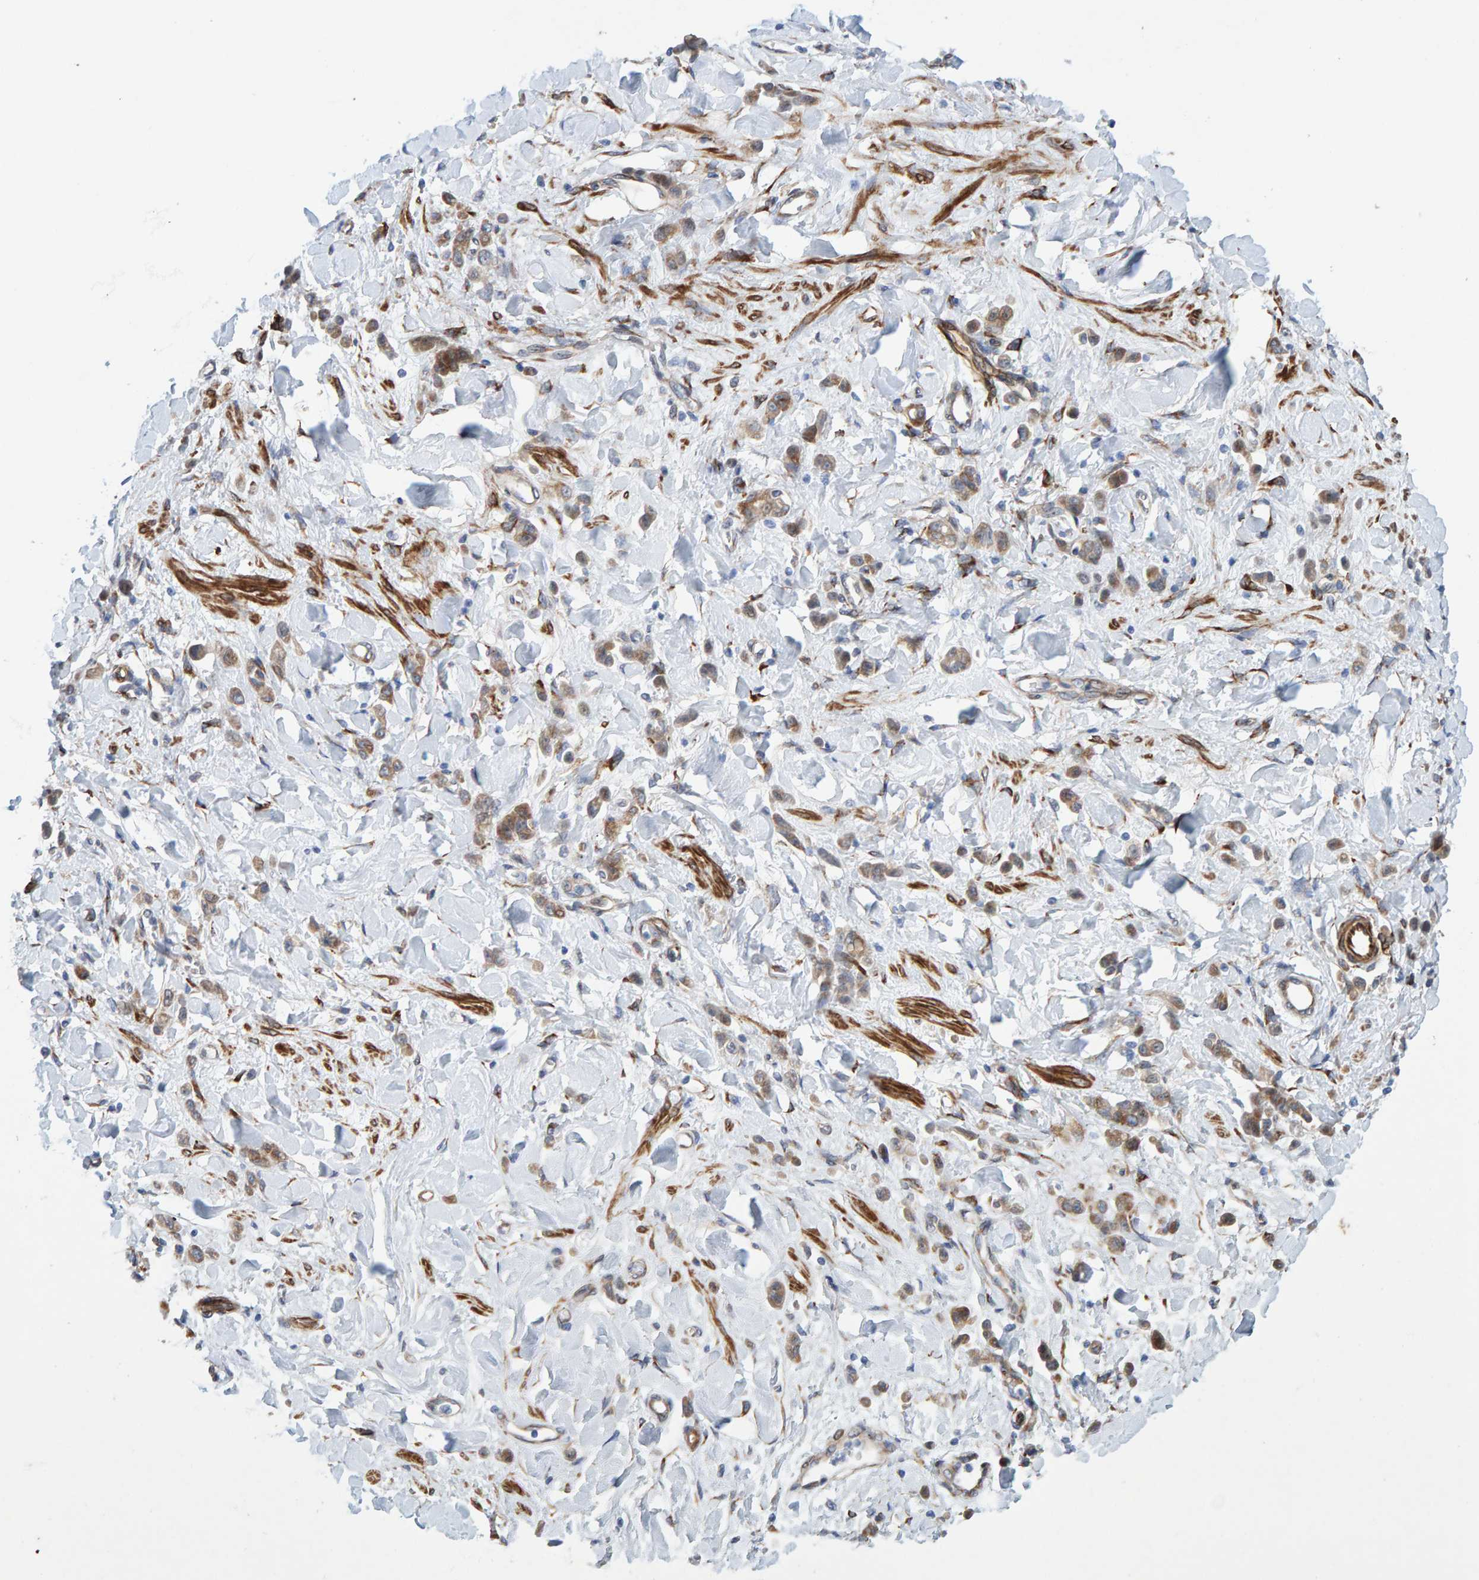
{"staining": {"intensity": "moderate", "quantity": ">75%", "location": "cytoplasmic/membranous"}, "tissue": "stomach cancer", "cell_type": "Tumor cells", "image_type": "cancer", "snomed": [{"axis": "morphology", "description": "Normal tissue, NOS"}, {"axis": "morphology", "description": "Adenocarcinoma, NOS"}, {"axis": "topography", "description": "Stomach"}], "caption": "High-magnification brightfield microscopy of adenocarcinoma (stomach) stained with DAB (3,3'-diaminobenzidine) (brown) and counterstained with hematoxylin (blue). tumor cells exhibit moderate cytoplasmic/membranous expression is appreciated in approximately>75% of cells.", "gene": "MMP16", "patient": {"sex": "male", "age": 82}}